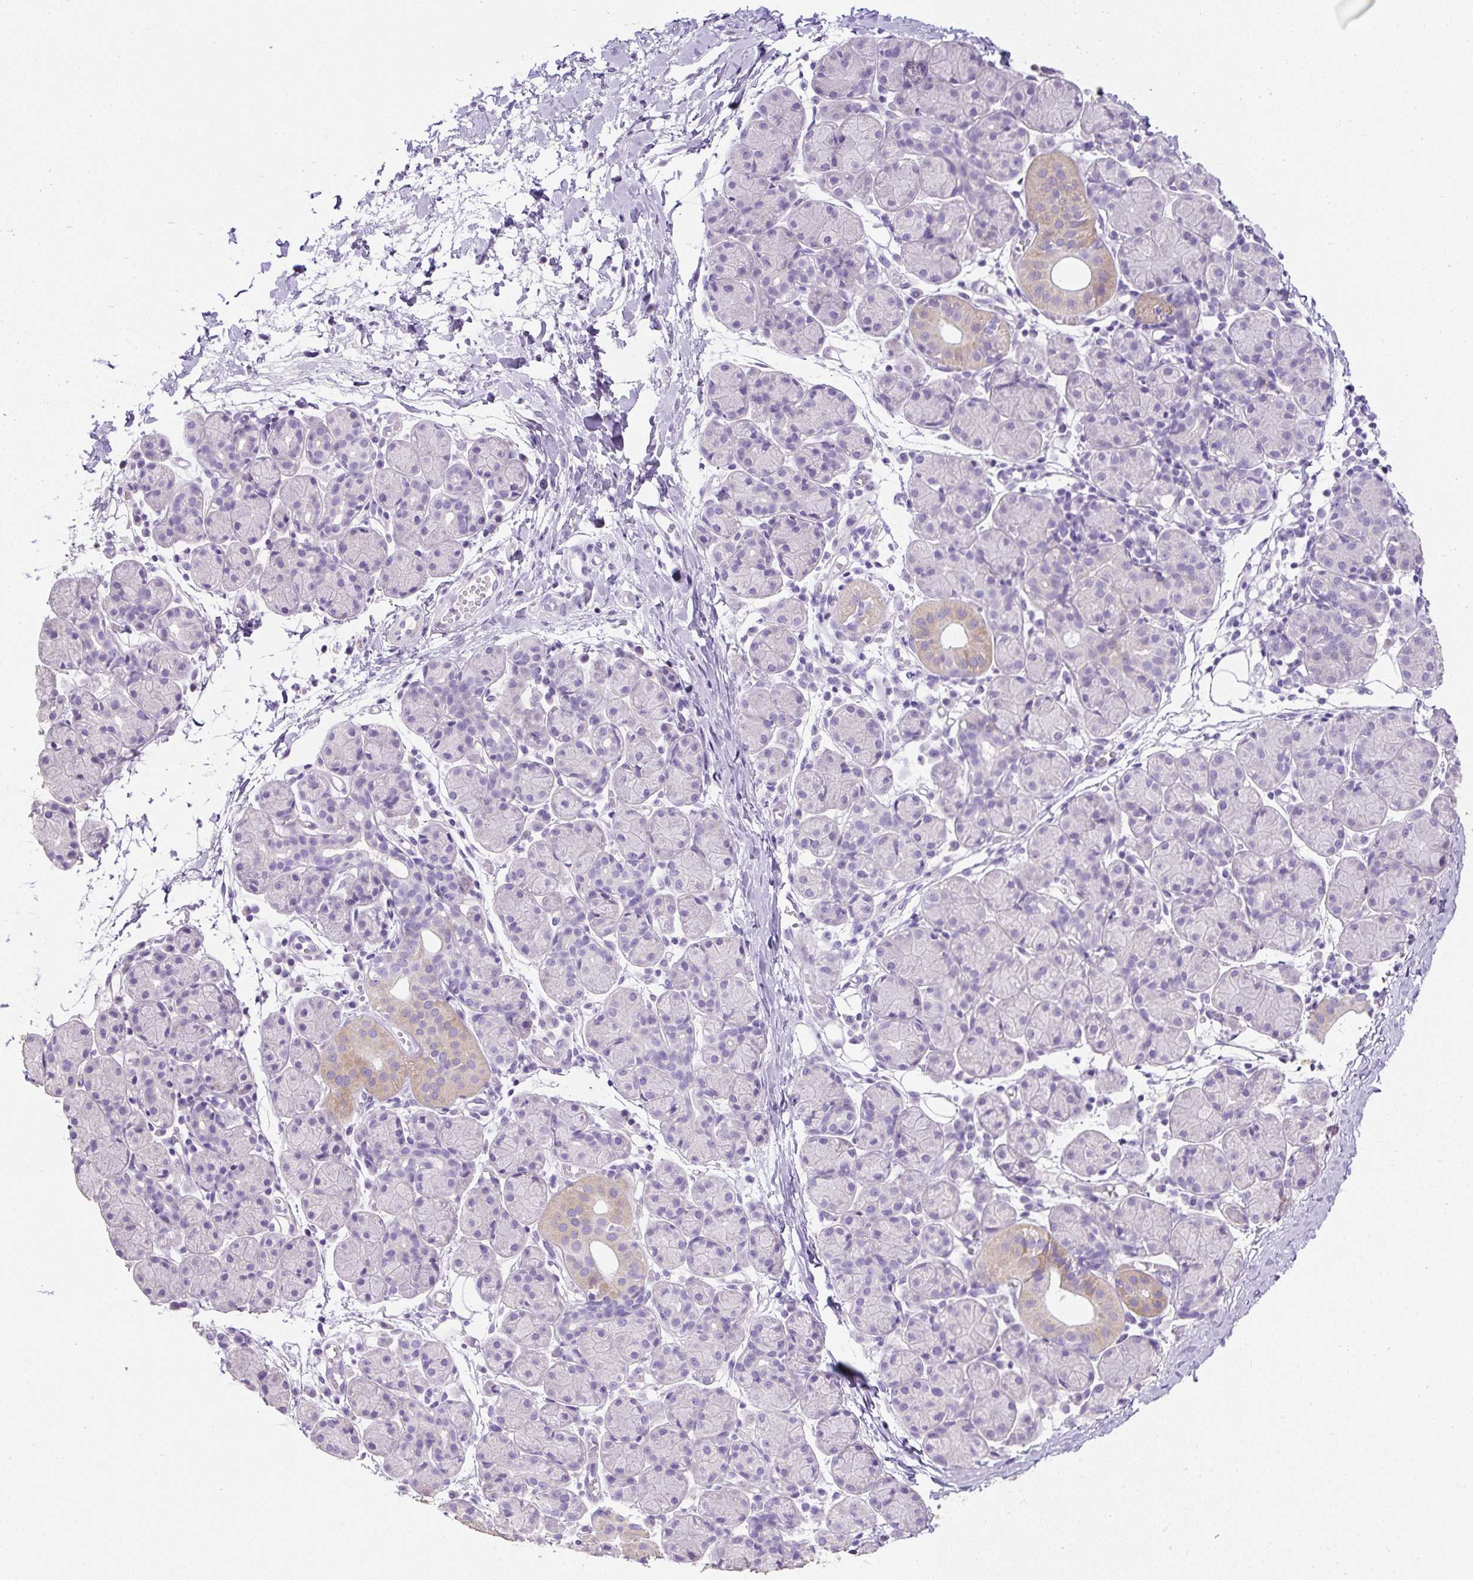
{"staining": {"intensity": "weak", "quantity": "<25%", "location": "cytoplasmic/membranous"}, "tissue": "salivary gland", "cell_type": "Glandular cells", "image_type": "normal", "snomed": [{"axis": "morphology", "description": "Normal tissue, NOS"}, {"axis": "morphology", "description": "Inflammation, NOS"}, {"axis": "topography", "description": "Lymph node"}, {"axis": "topography", "description": "Salivary gland"}], "caption": "A high-resolution histopathology image shows immunohistochemistry (IHC) staining of benign salivary gland, which displays no significant expression in glandular cells.", "gene": "C2CD4C", "patient": {"sex": "male", "age": 3}}